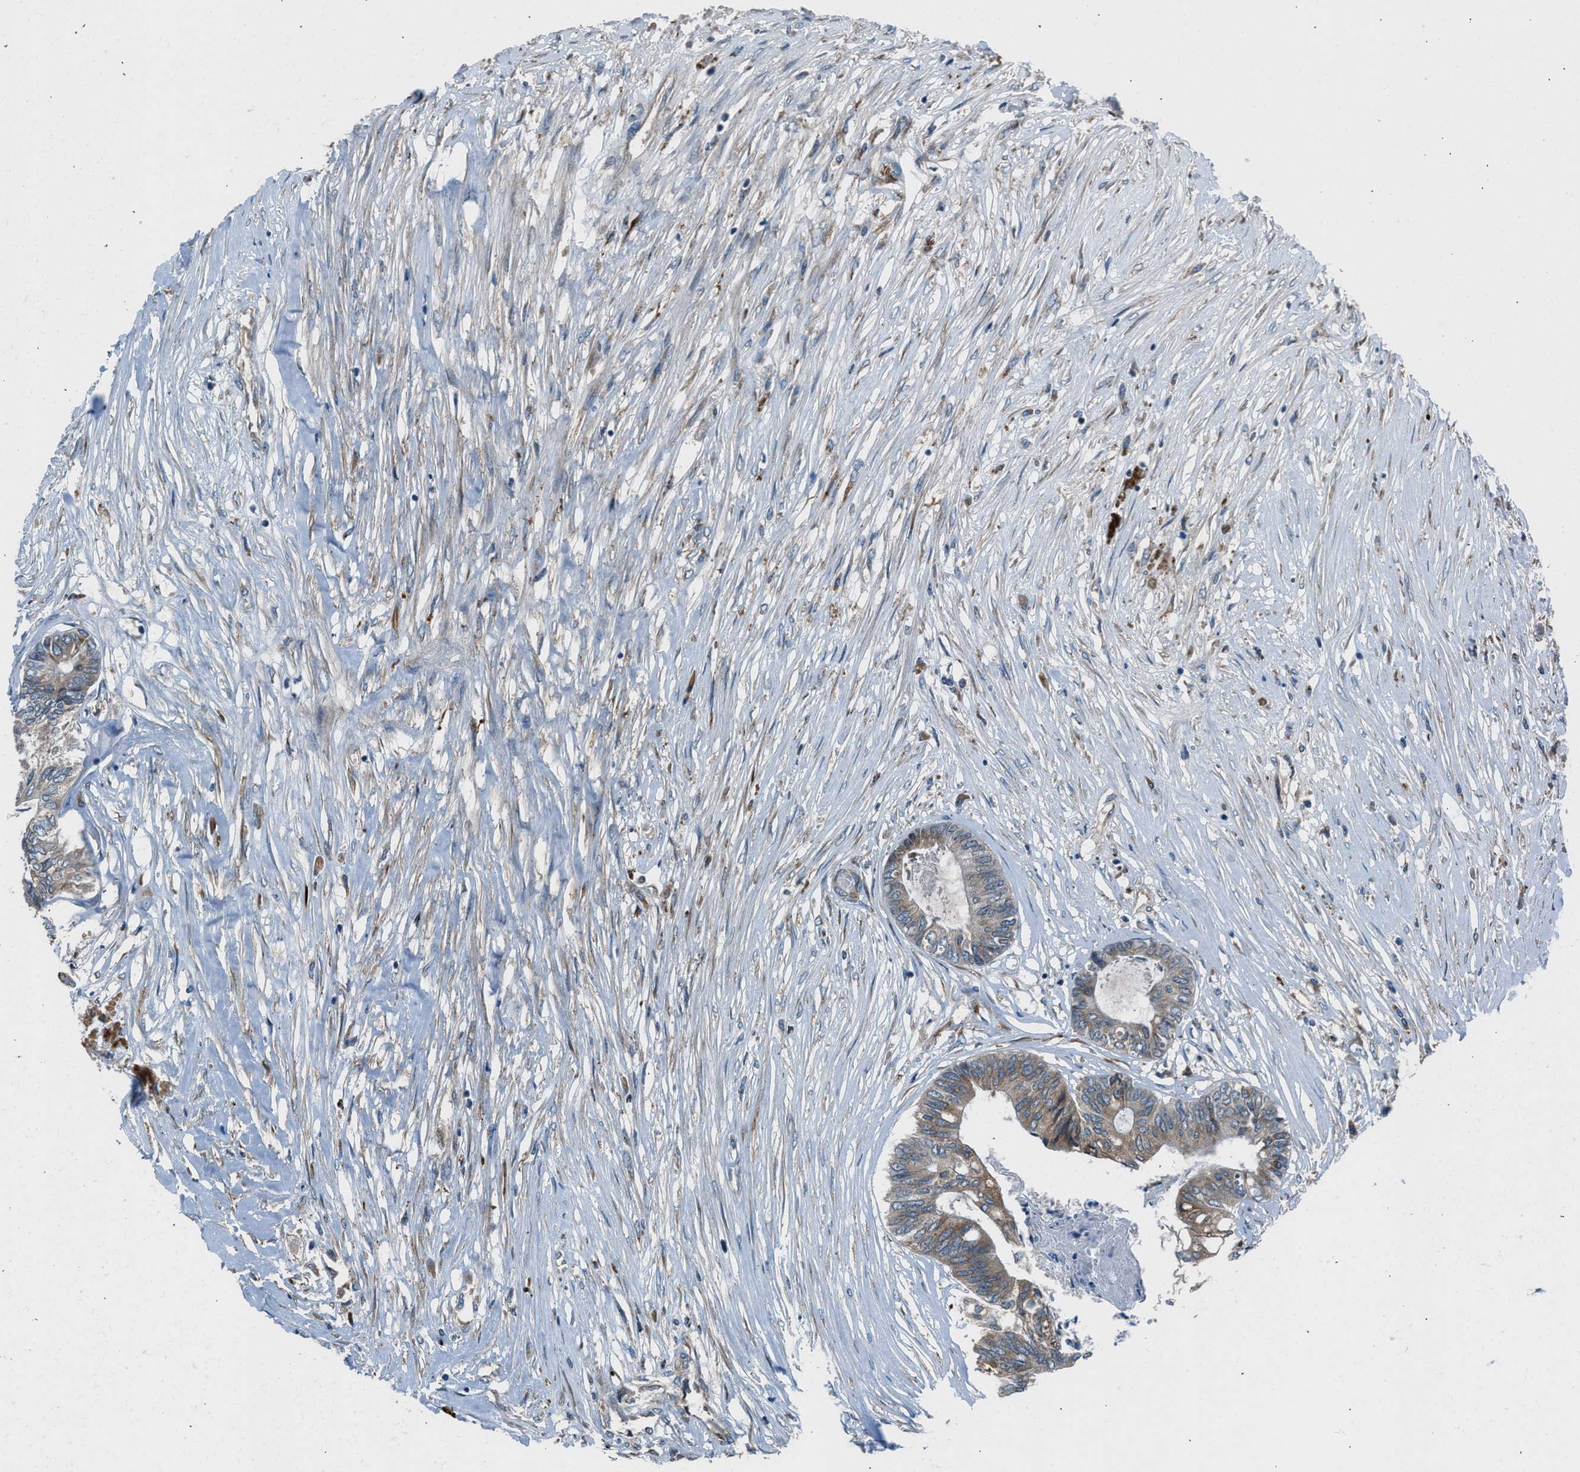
{"staining": {"intensity": "weak", "quantity": ">75%", "location": "cytoplasmic/membranous"}, "tissue": "colorectal cancer", "cell_type": "Tumor cells", "image_type": "cancer", "snomed": [{"axis": "morphology", "description": "Adenocarcinoma, NOS"}, {"axis": "topography", "description": "Rectum"}], "caption": "Brown immunohistochemical staining in colorectal cancer (adenocarcinoma) shows weak cytoplasmic/membranous expression in approximately >75% of tumor cells.", "gene": "LMBR1", "patient": {"sex": "male", "age": 63}}